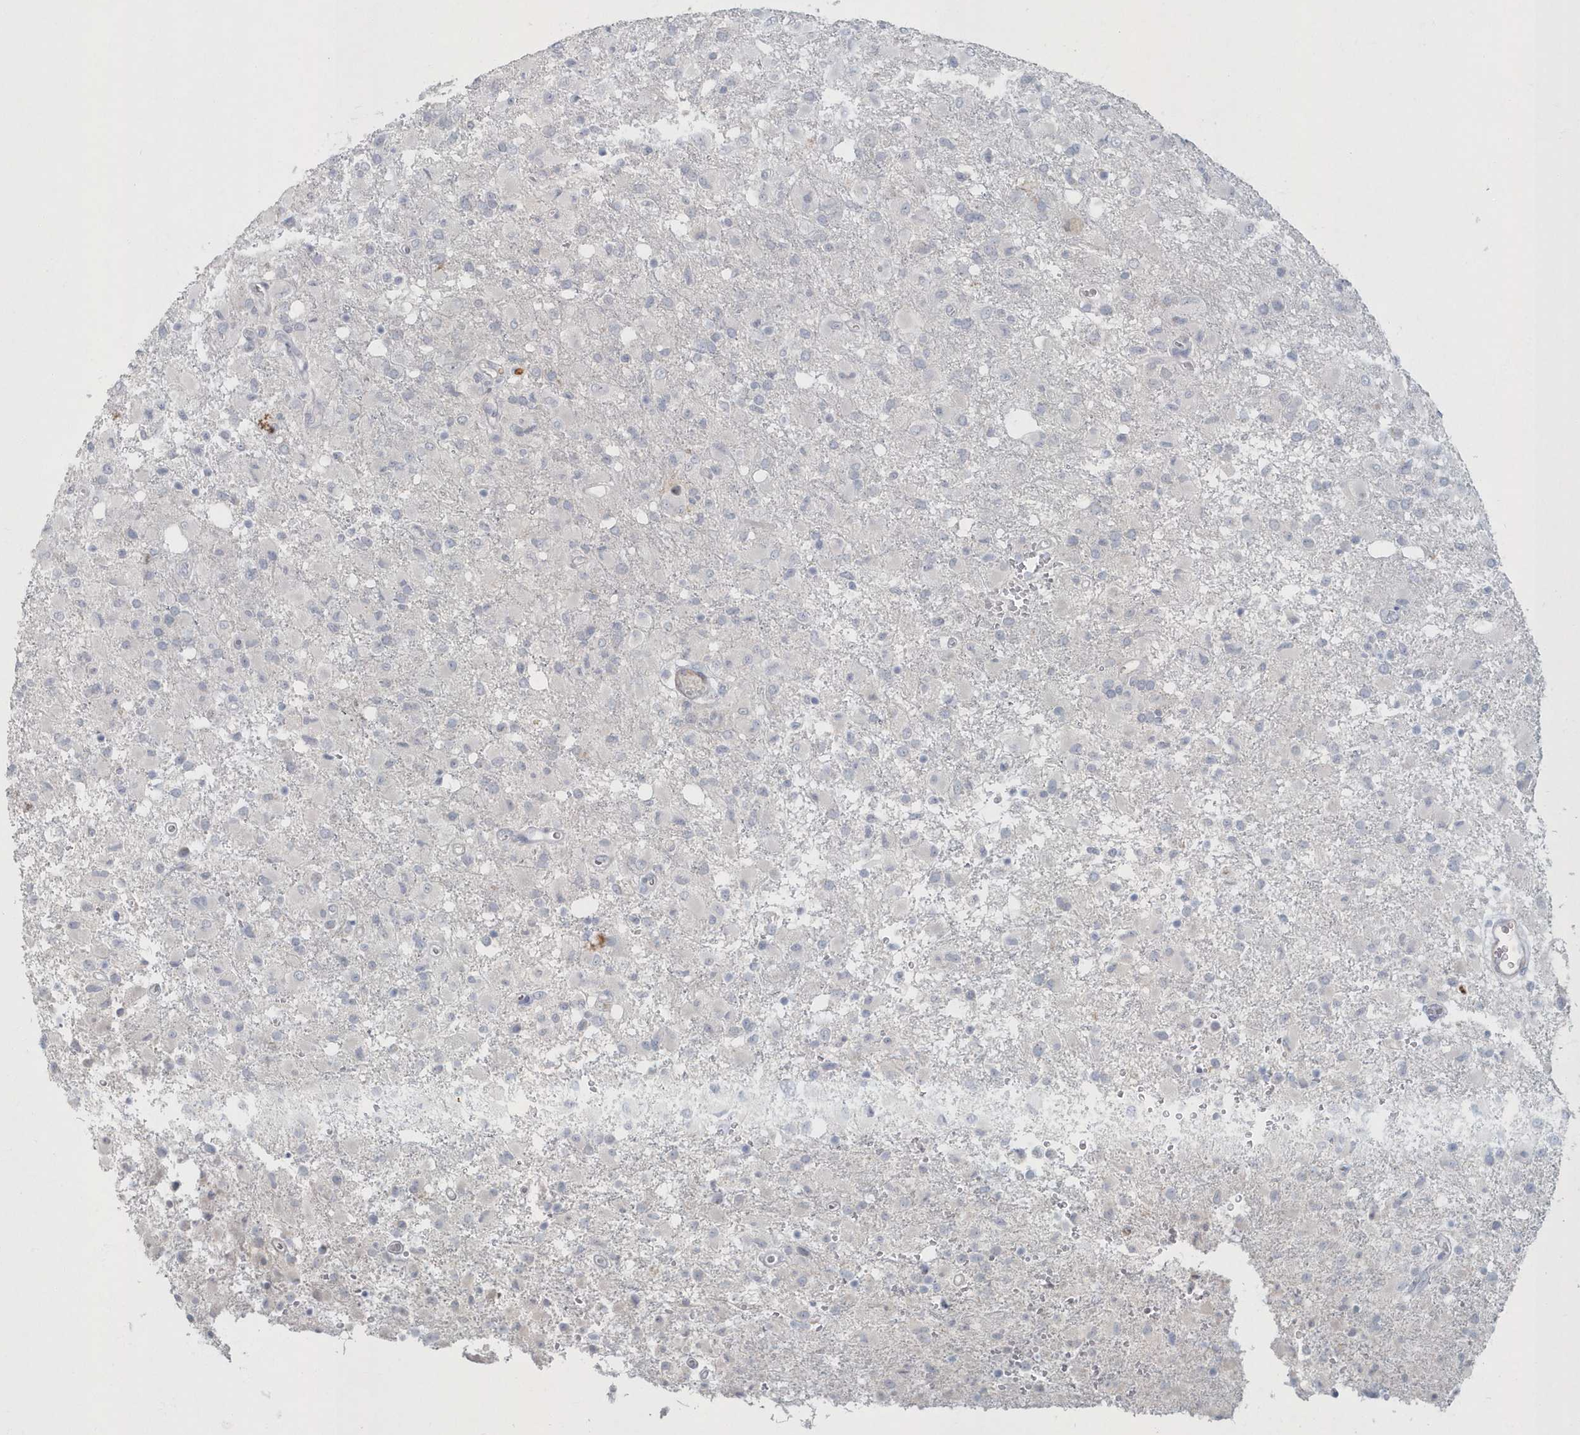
{"staining": {"intensity": "negative", "quantity": "none", "location": "none"}, "tissue": "glioma", "cell_type": "Tumor cells", "image_type": "cancer", "snomed": [{"axis": "morphology", "description": "Glioma, malignant, High grade"}, {"axis": "topography", "description": "Brain"}], "caption": "Immunohistochemistry (IHC) of glioma displays no staining in tumor cells. (DAB IHC with hematoxylin counter stain).", "gene": "MYOT", "patient": {"sex": "female", "age": 57}}